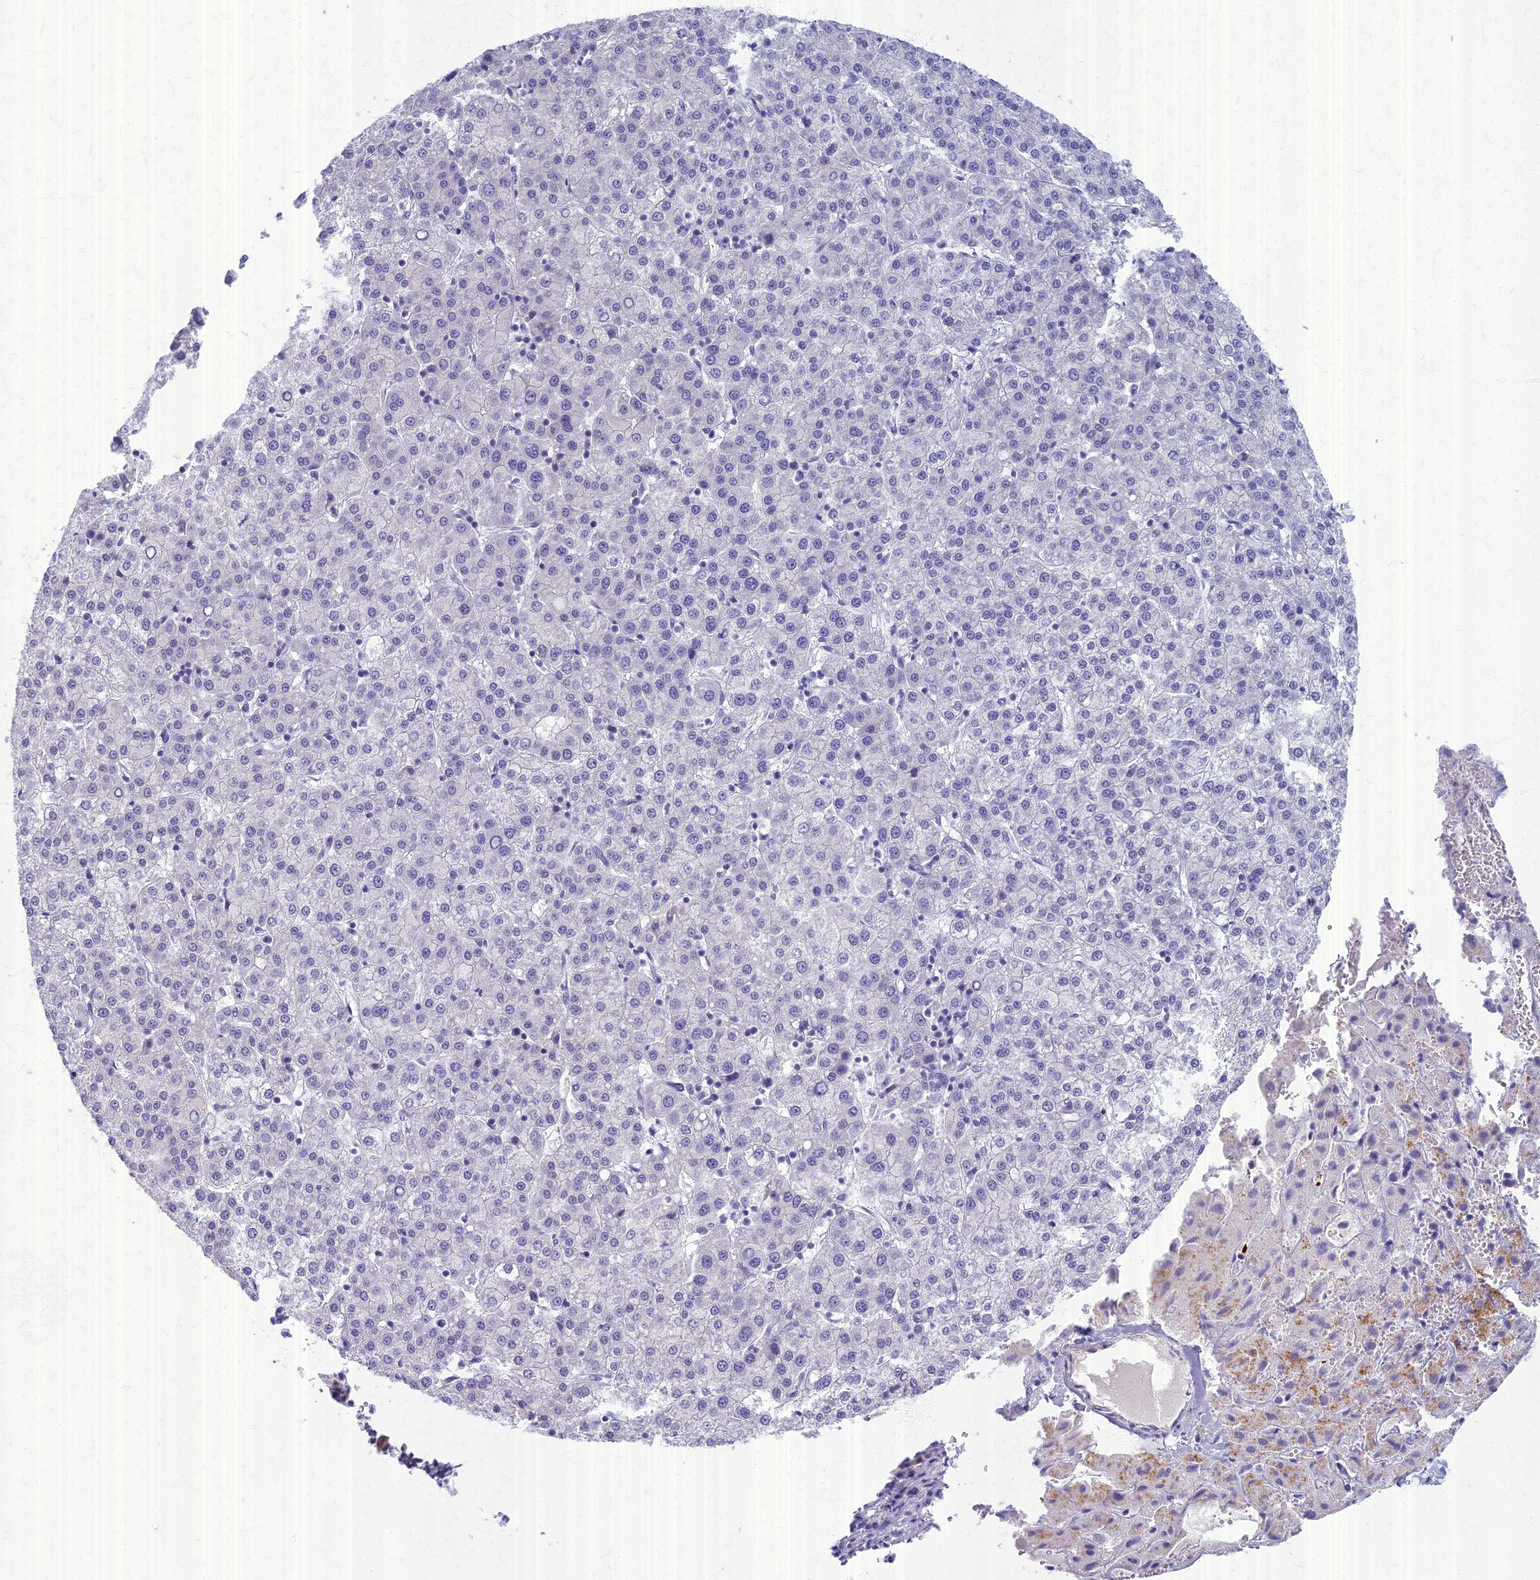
{"staining": {"intensity": "negative", "quantity": "none", "location": "none"}, "tissue": "liver cancer", "cell_type": "Tumor cells", "image_type": "cancer", "snomed": [{"axis": "morphology", "description": "Carcinoma, Hepatocellular, NOS"}, {"axis": "topography", "description": "Liver"}], "caption": "A photomicrograph of liver cancer (hepatocellular carcinoma) stained for a protein demonstrates no brown staining in tumor cells.", "gene": "AP4E1", "patient": {"sex": "female", "age": 58}}